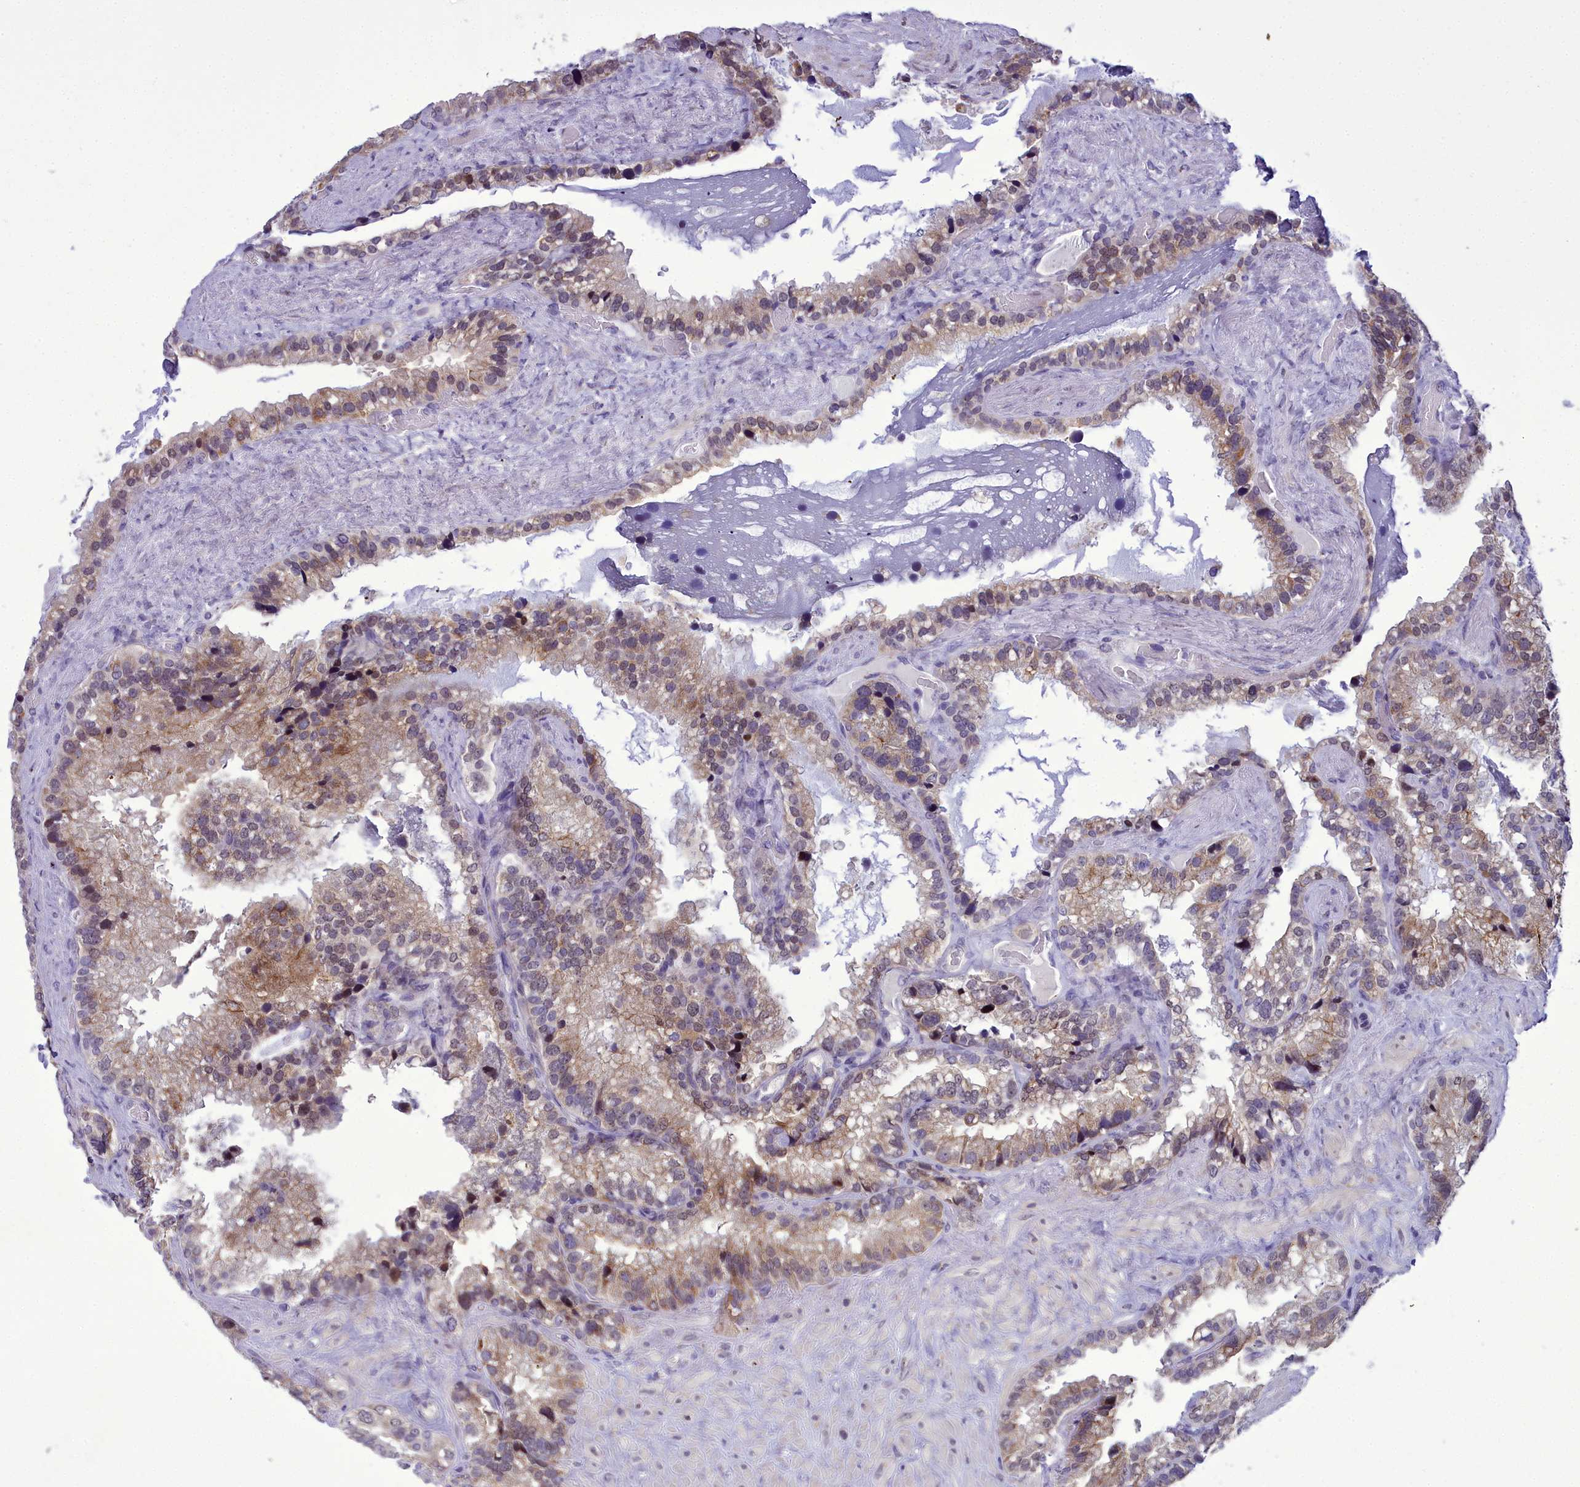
{"staining": {"intensity": "weak", "quantity": ">75%", "location": "cytoplasmic/membranous,nuclear"}, "tissue": "seminal vesicle", "cell_type": "Glandular cells", "image_type": "normal", "snomed": [{"axis": "morphology", "description": "Normal tissue, NOS"}, {"axis": "topography", "description": "Prostate"}, {"axis": "topography", "description": "Seminal veicle"}], "caption": "A low amount of weak cytoplasmic/membranous,nuclear staining is appreciated in approximately >75% of glandular cells in normal seminal vesicle. Ihc stains the protein in brown and the nuclei are stained blue.", "gene": "B9D2", "patient": {"sex": "male", "age": 68}}